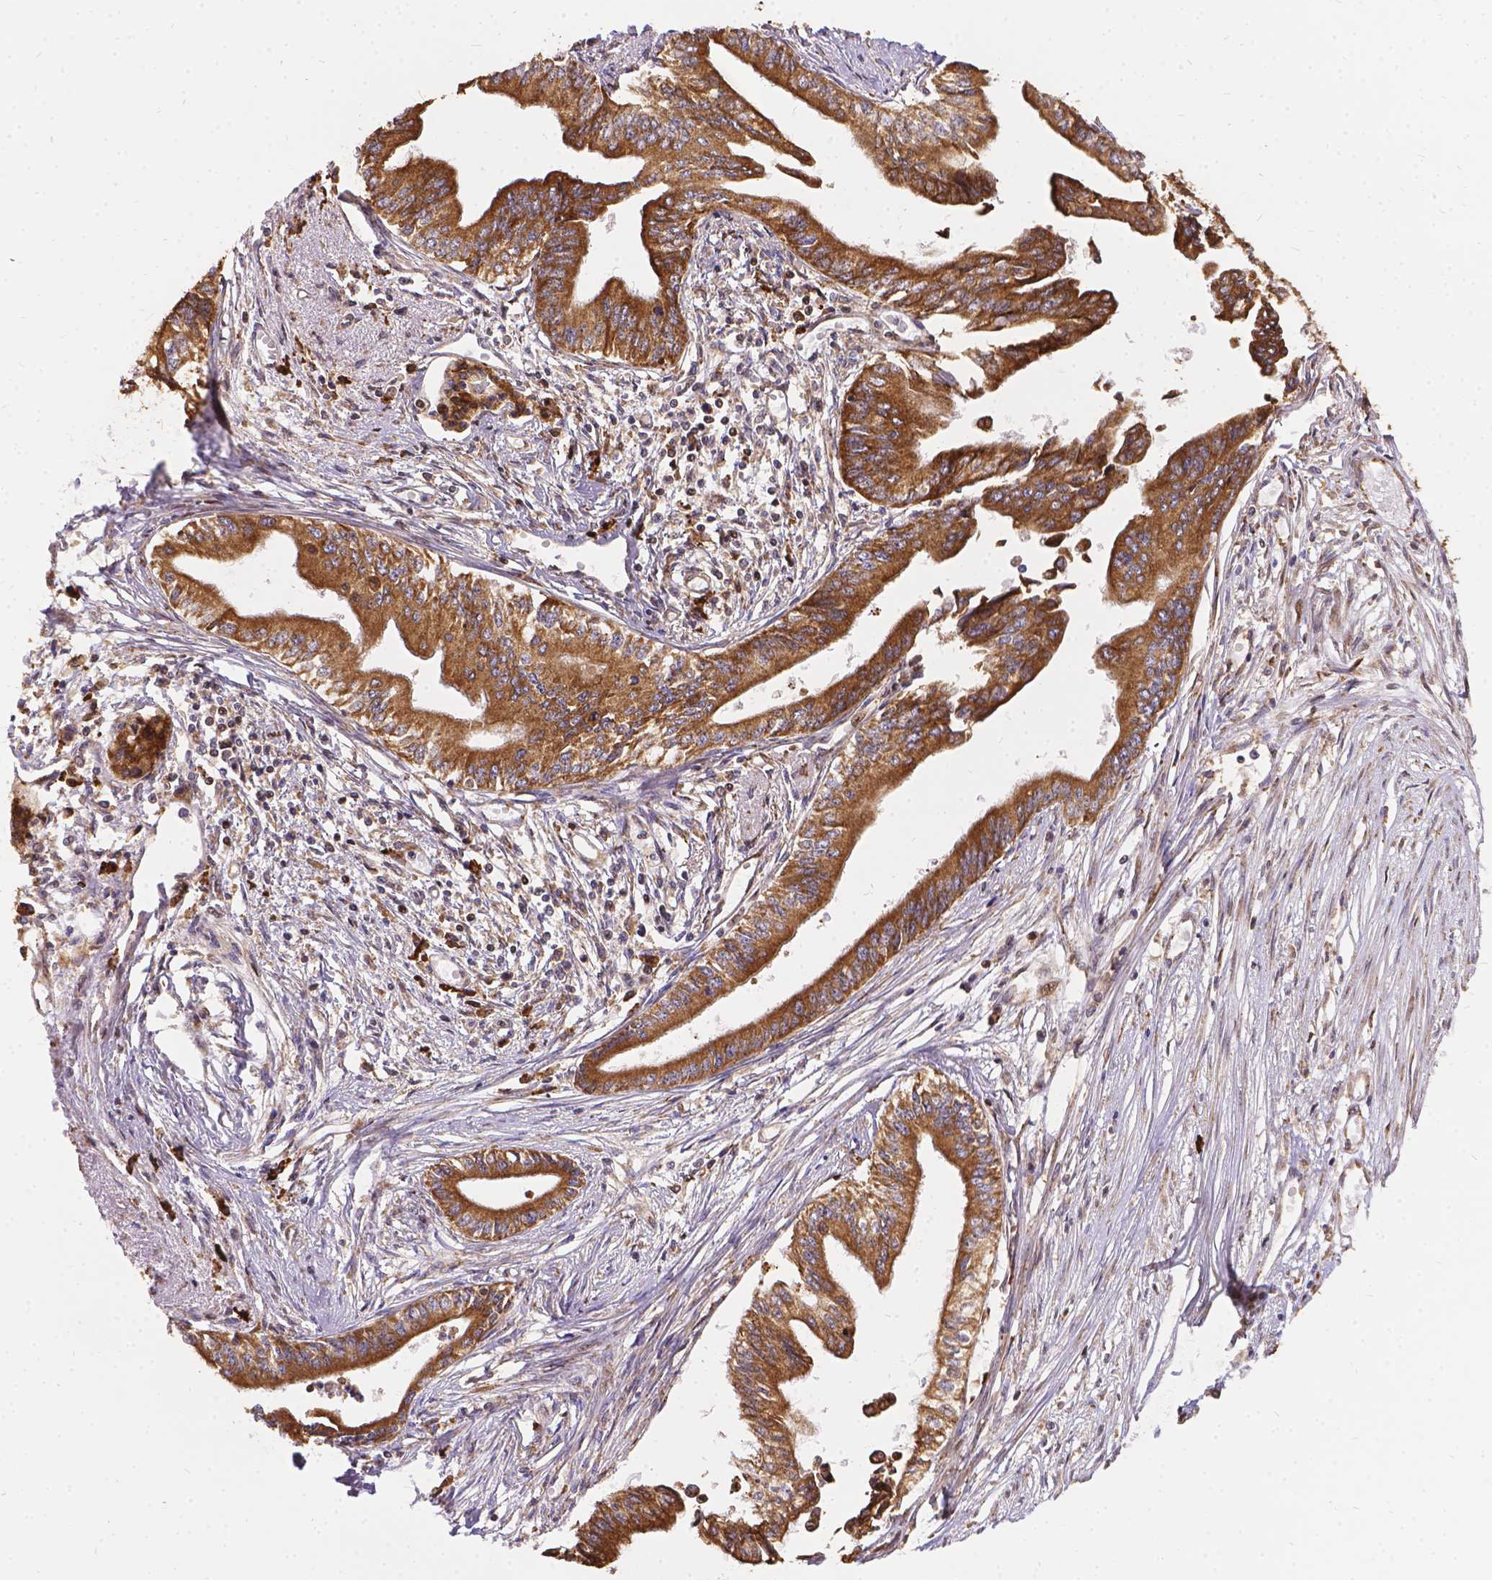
{"staining": {"intensity": "moderate", "quantity": ">75%", "location": "cytoplasmic/membranous"}, "tissue": "pancreatic cancer", "cell_type": "Tumor cells", "image_type": "cancer", "snomed": [{"axis": "morphology", "description": "Adenocarcinoma, NOS"}, {"axis": "topography", "description": "Pancreas"}], "caption": "Immunohistochemical staining of pancreatic cancer (adenocarcinoma) displays medium levels of moderate cytoplasmic/membranous positivity in approximately >75% of tumor cells.", "gene": "DENND6A", "patient": {"sex": "female", "age": 61}}